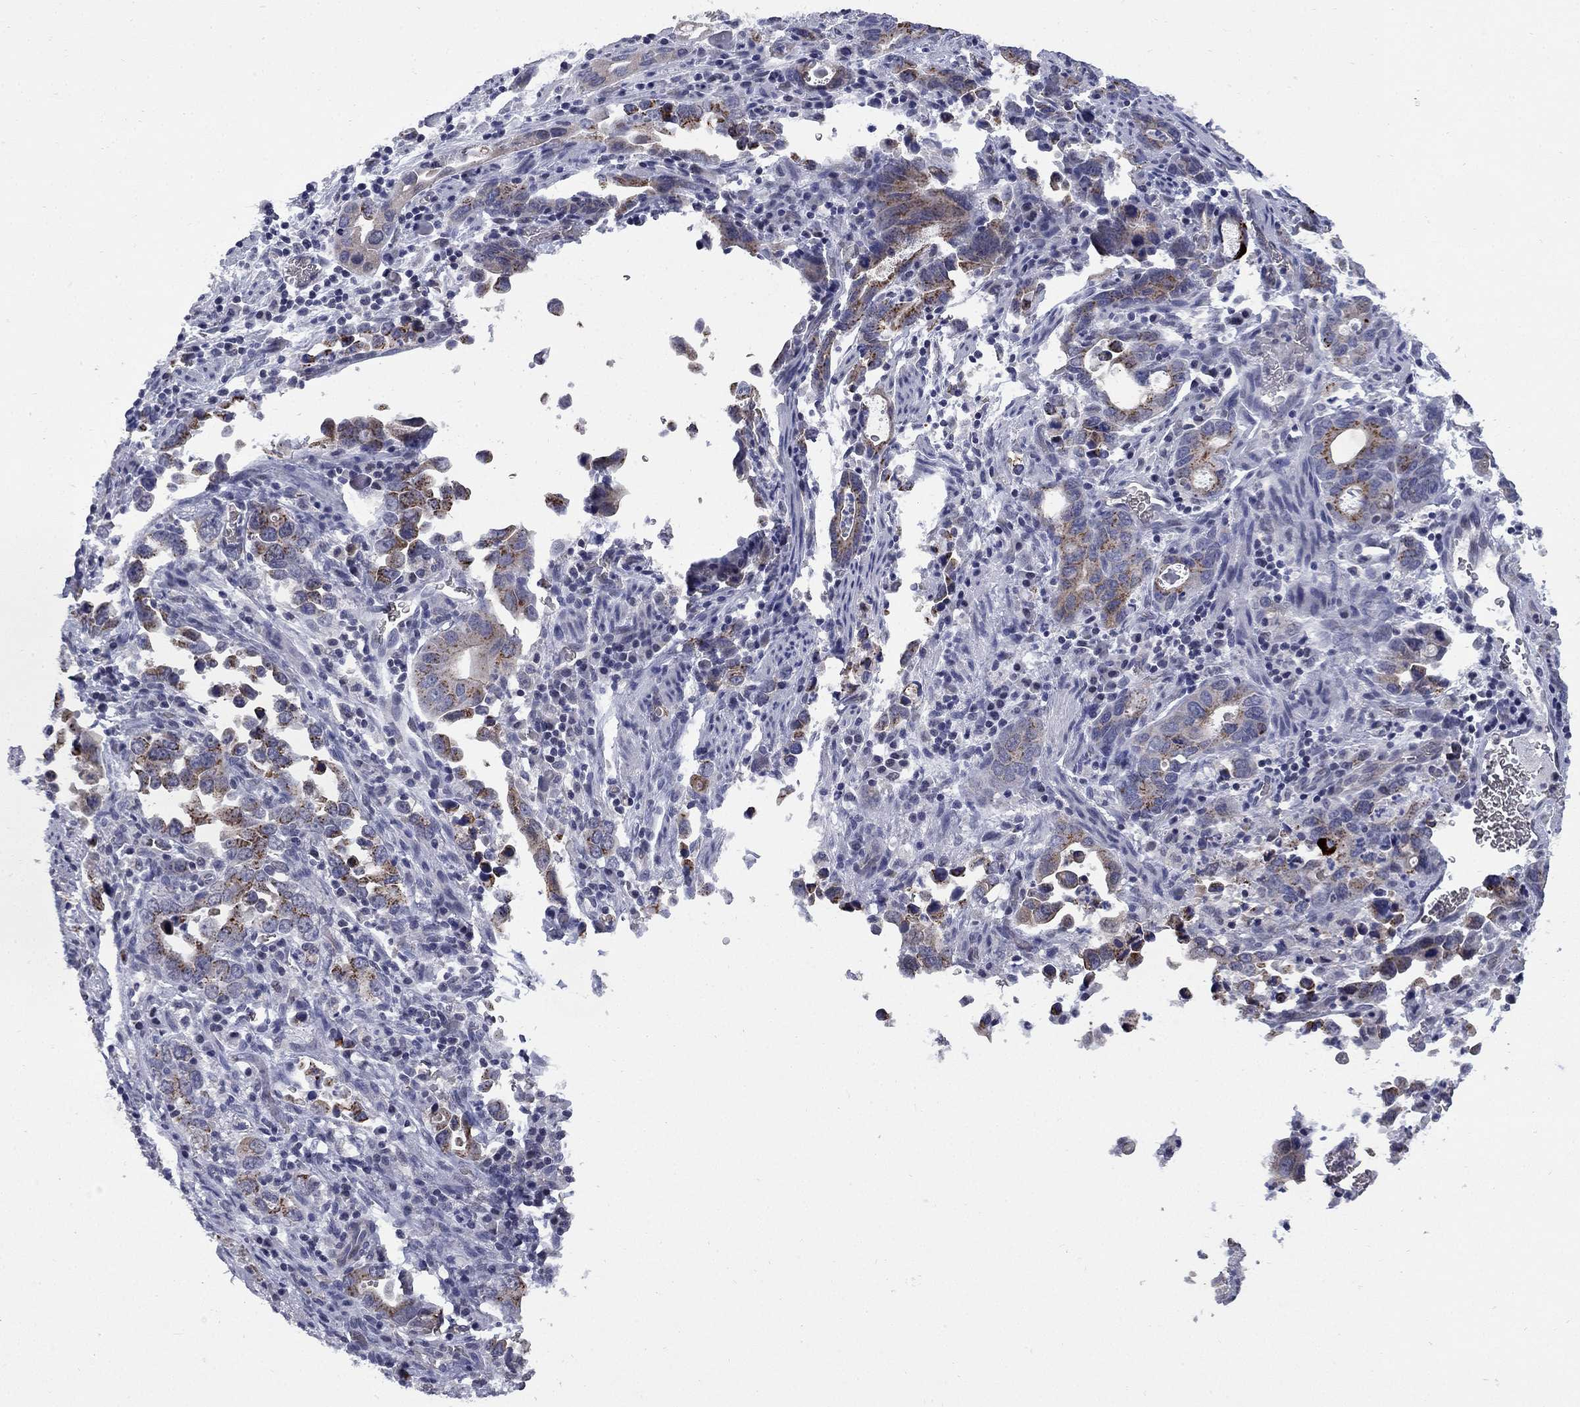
{"staining": {"intensity": "strong", "quantity": ">75%", "location": "cytoplasmic/membranous"}, "tissue": "stomach cancer", "cell_type": "Tumor cells", "image_type": "cancer", "snomed": [{"axis": "morphology", "description": "Adenocarcinoma, NOS"}, {"axis": "topography", "description": "Stomach, upper"}], "caption": "Immunohistochemistry (IHC) (DAB) staining of stomach cancer (adenocarcinoma) demonstrates strong cytoplasmic/membranous protein positivity in approximately >75% of tumor cells. (DAB (3,3'-diaminobenzidine) IHC with brightfield microscopy, high magnification).", "gene": "HTR4", "patient": {"sex": "male", "age": 74}}